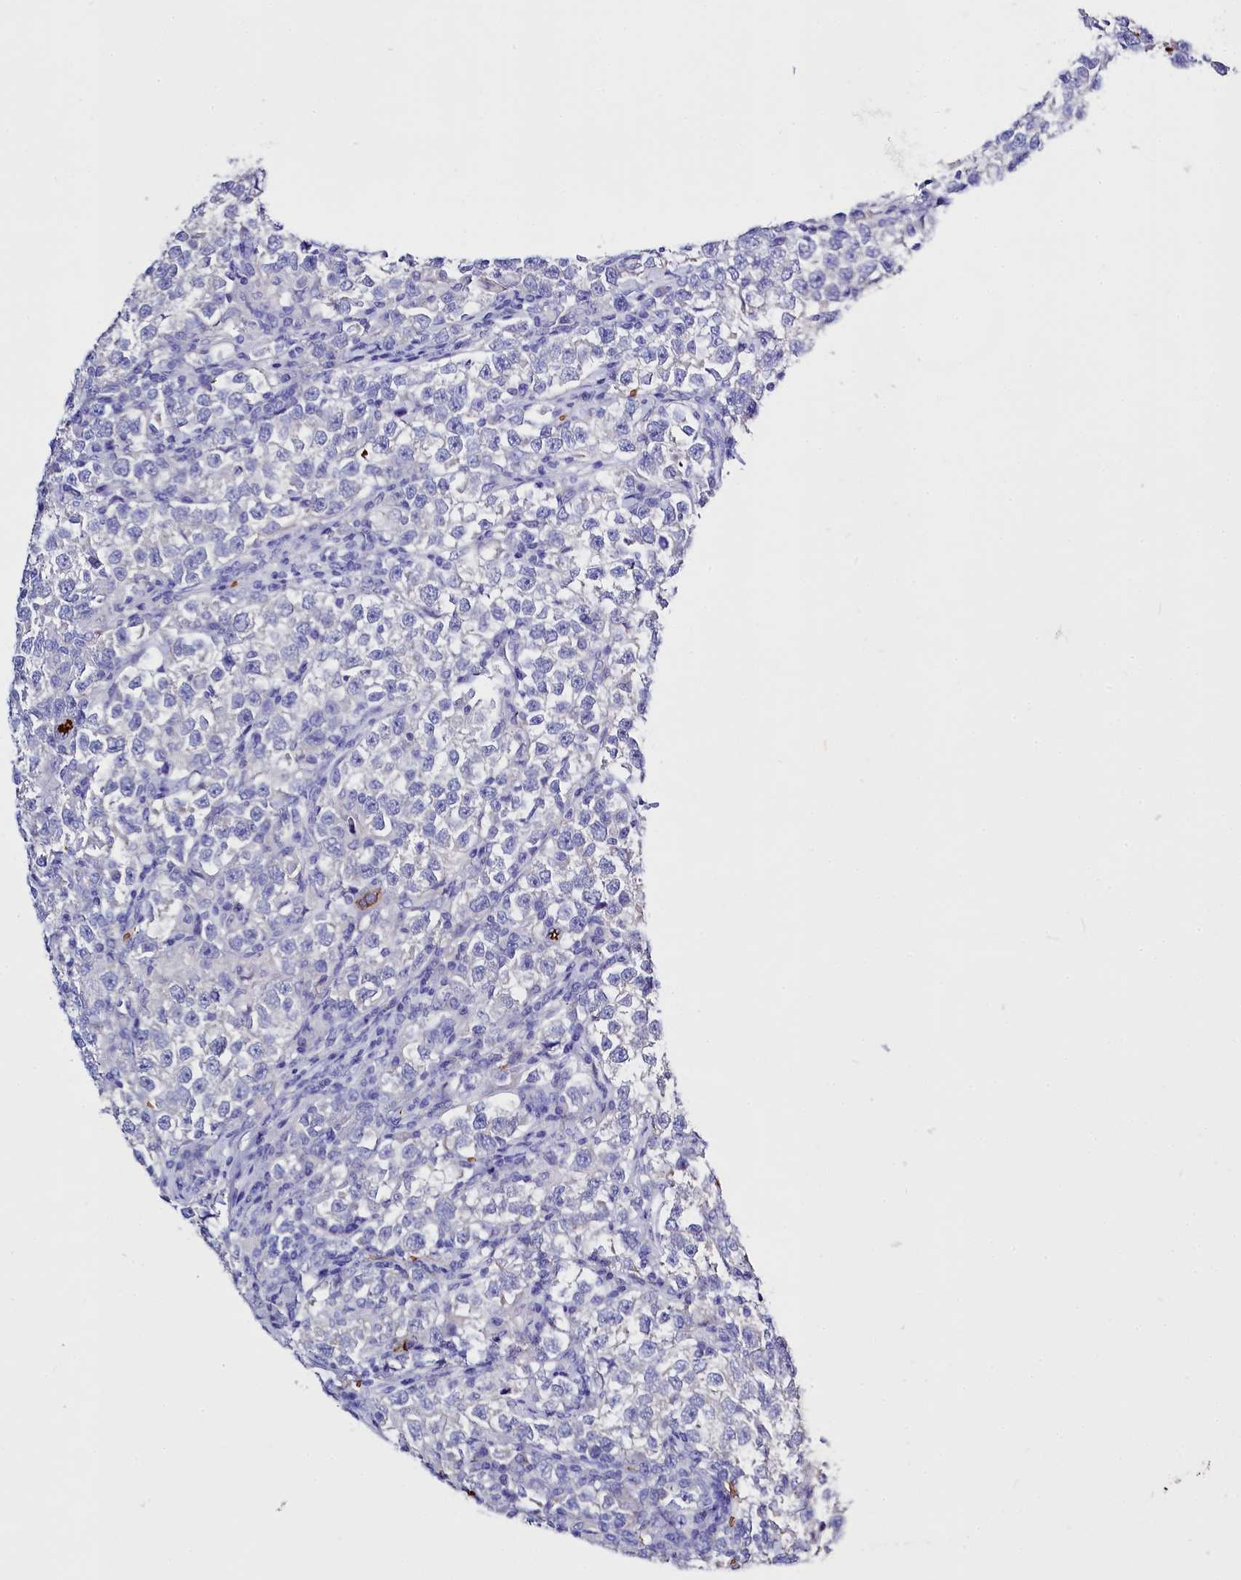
{"staining": {"intensity": "negative", "quantity": "none", "location": "none"}, "tissue": "testis cancer", "cell_type": "Tumor cells", "image_type": "cancer", "snomed": [{"axis": "morphology", "description": "Normal tissue, NOS"}, {"axis": "morphology", "description": "Seminoma, NOS"}, {"axis": "topography", "description": "Testis"}], "caption": "Tumor cells are negative for protein expression in human testis cancer.", "gene": "RPUSD3", "patient": {"sex": "male", "age": 43}}